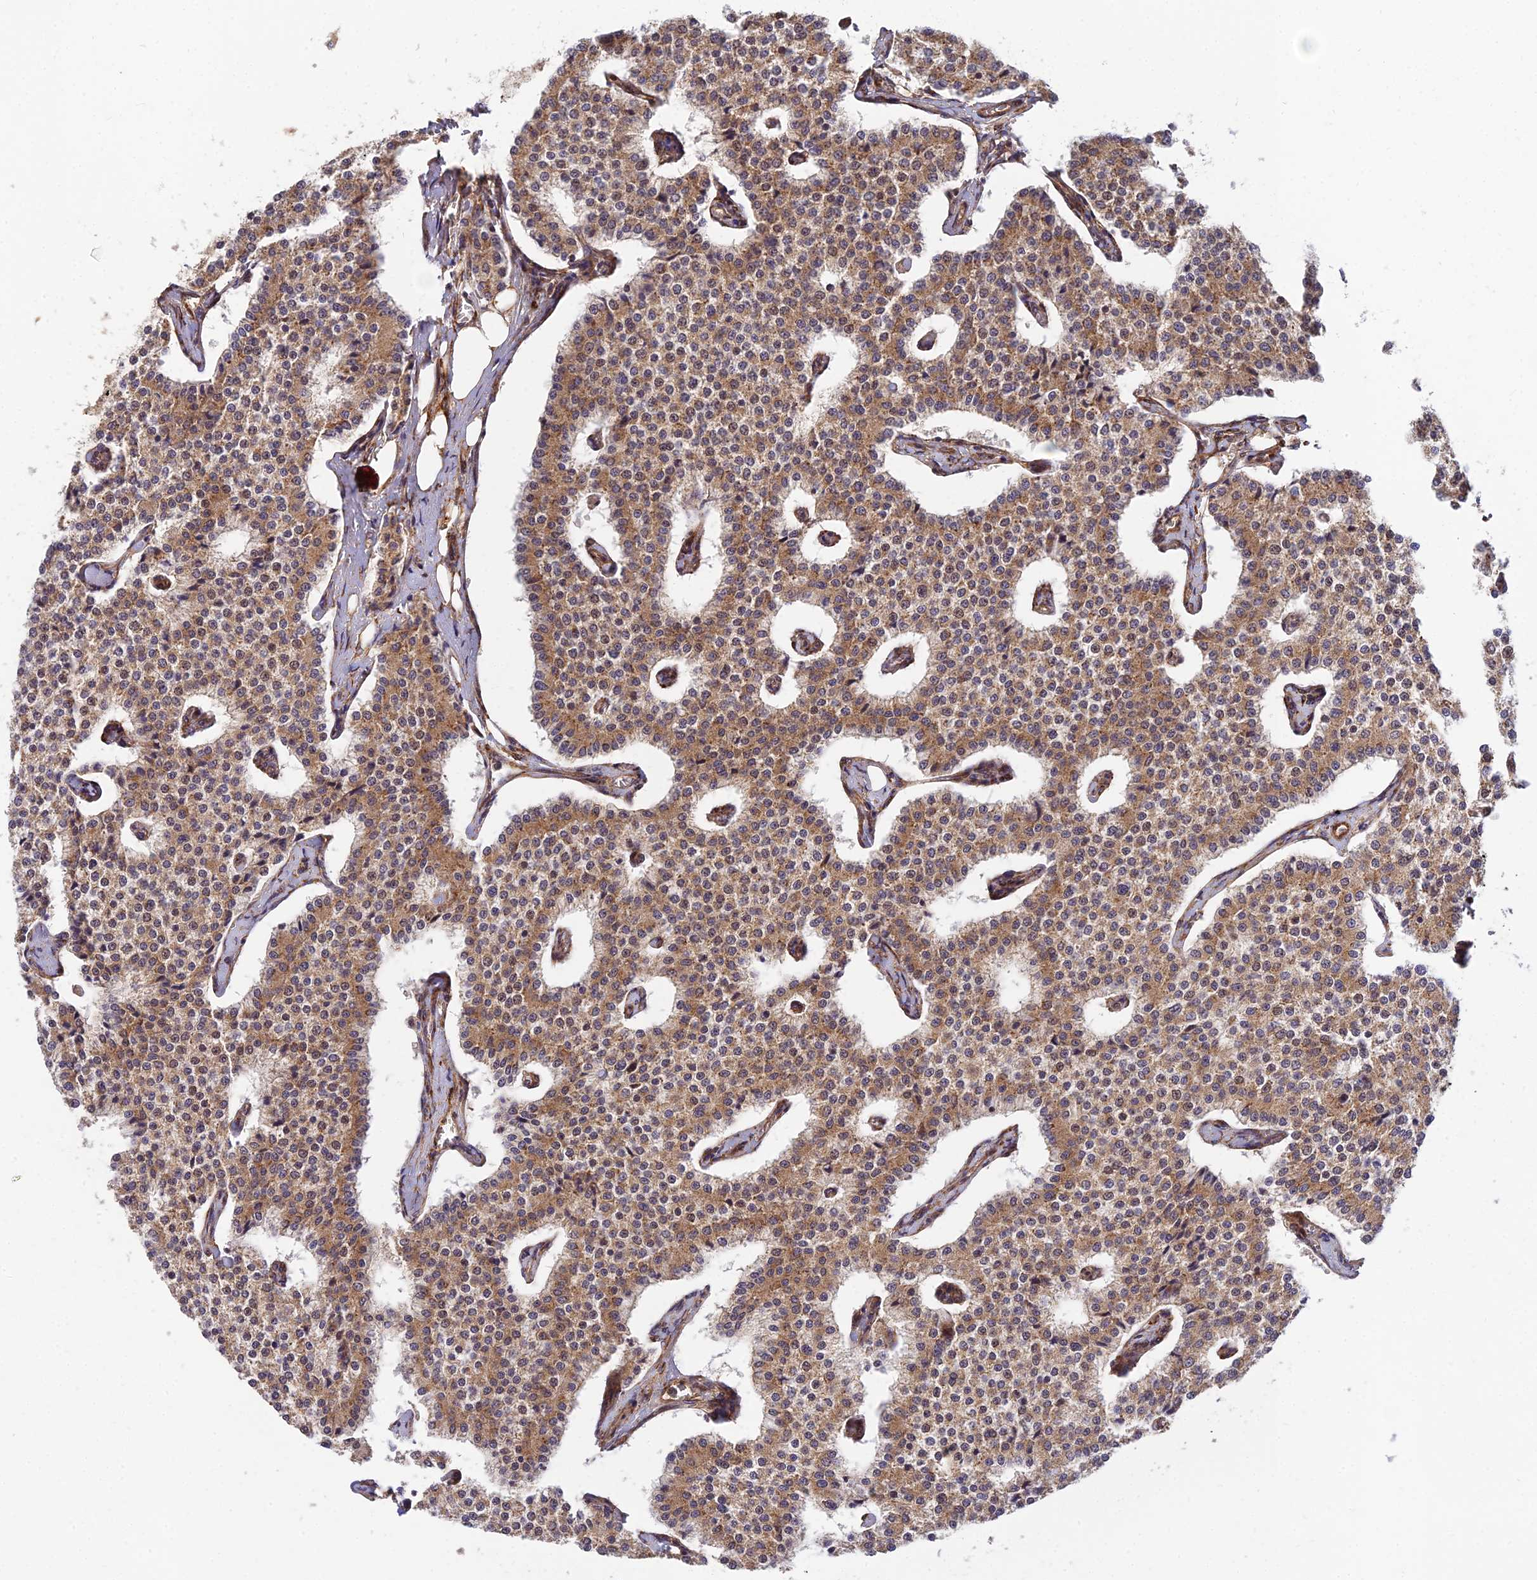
{"staining": {"intensity": "moderate", "quantity": ">75%", "location": "cytoplasmic/membranous"}, "tissue": "carcinoid", "cell_type": "Tumor cells", "image_type": "cancer", "snomed": [{"axis": "morphology", "description": "Carcinoid, malignant, NOS"}, {"axis": "topography", "description": "Colon"}], "caption": "DAB immunohistochemical staining of human carcinoid (malignant) exhibits moderate cytoplasmic/membranous protein positivity in approximately >75% of tumor cells.", "gene": "ARL8B", "patient": {"sex": "female", "age": 52}}